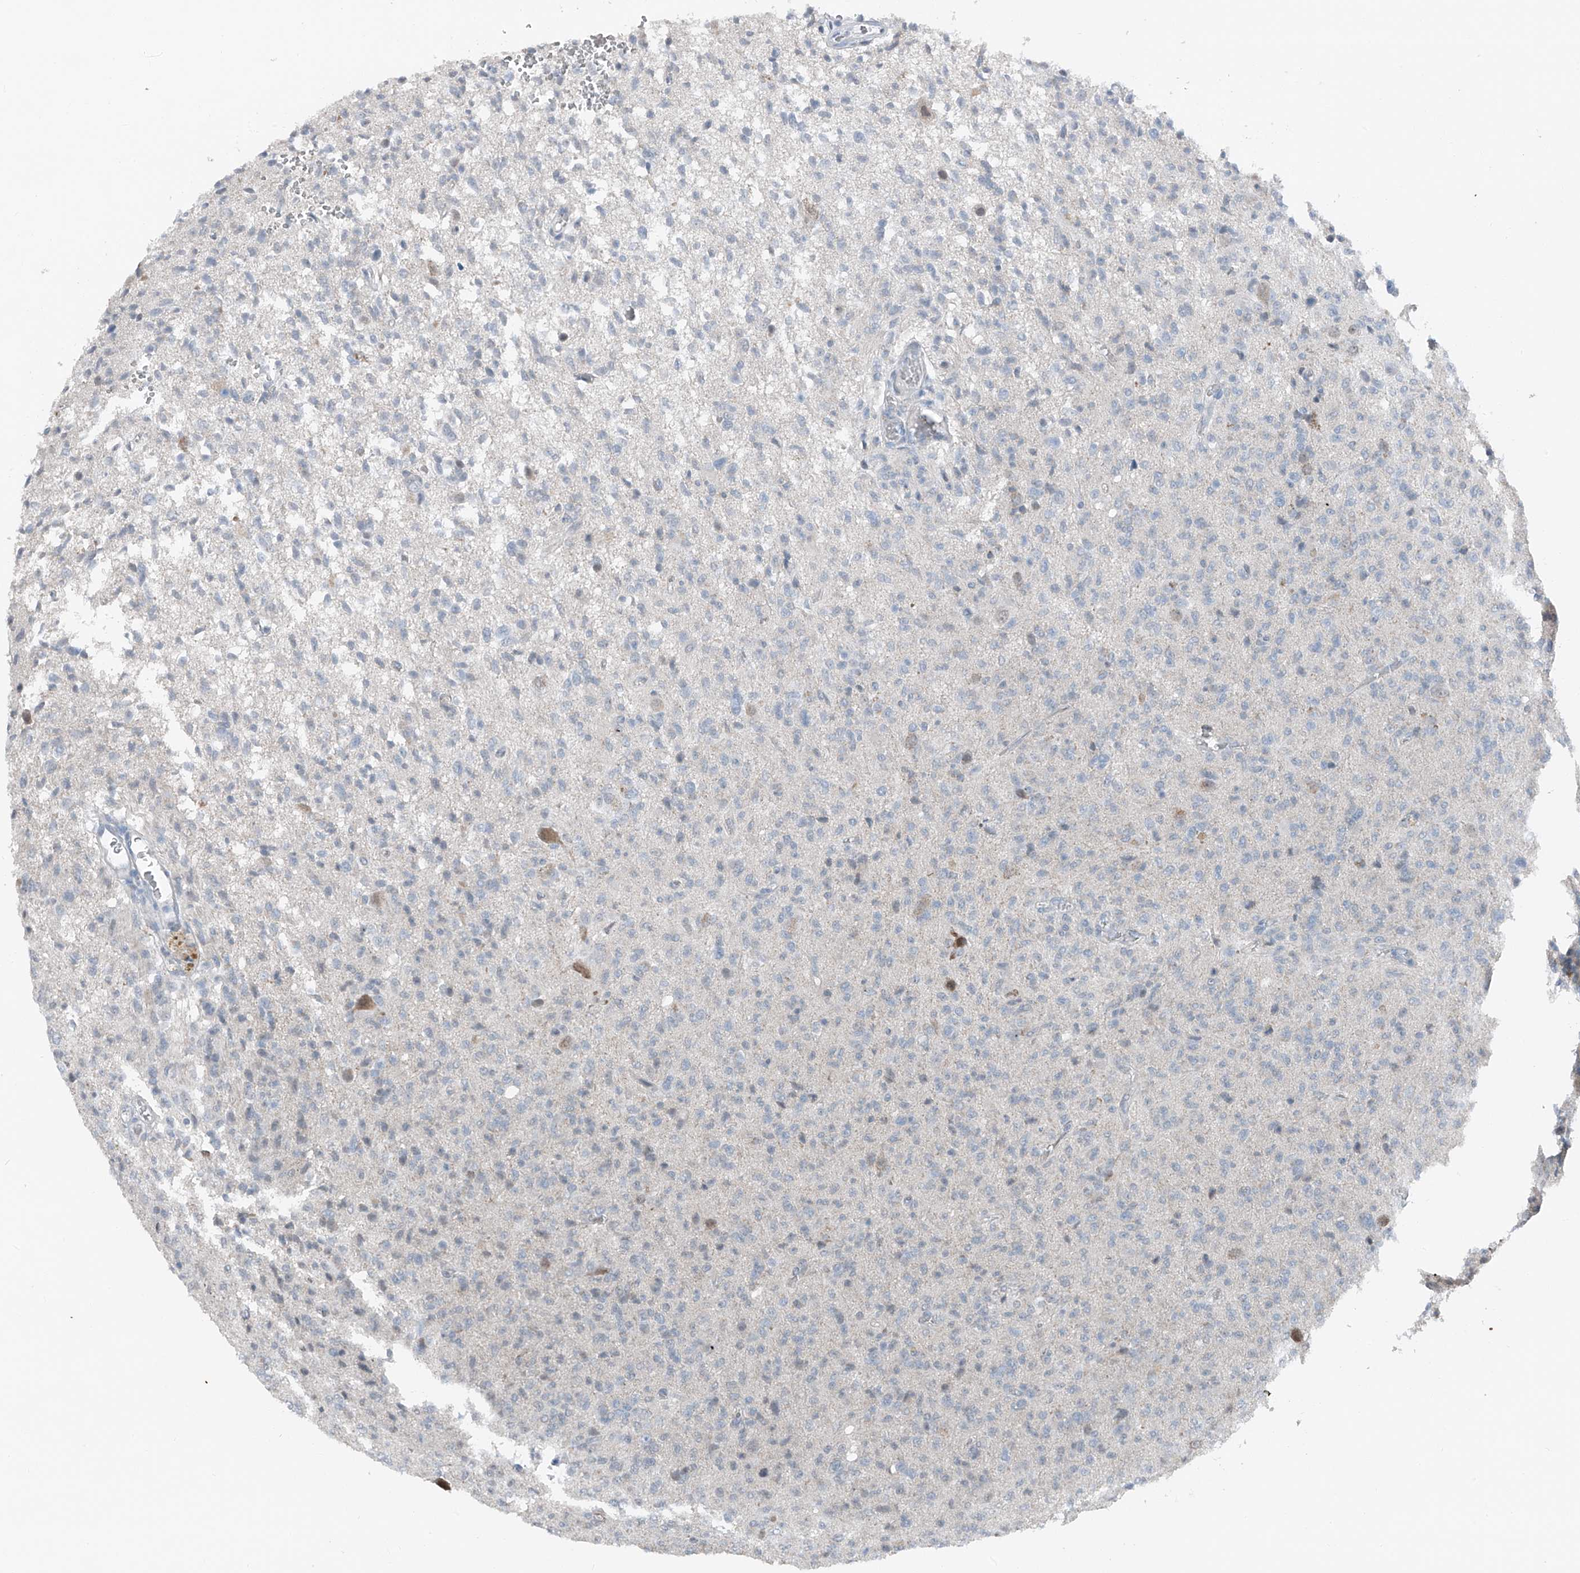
{"staining": {"intensity": "negative", "quantity": "none", "location": "none"}, "tissue": "glioma", "cell_type": "Tumor cells", "image_type": "cancer", "snomed": [{"axis": "morphology", "description": "Glioma, malignant, High grade"}, {"axis": "topography", "description": "Brain"}], "caption": "This photomicrograph is of malignant glioma (high-grade) stained with immunohistochemistry to label a protein in brown with the nuclei are counter-stained blue. There is no expression in tumor cells.", "gene": "DYRK1B", "patient": {"sex": "female", "age": 57}}